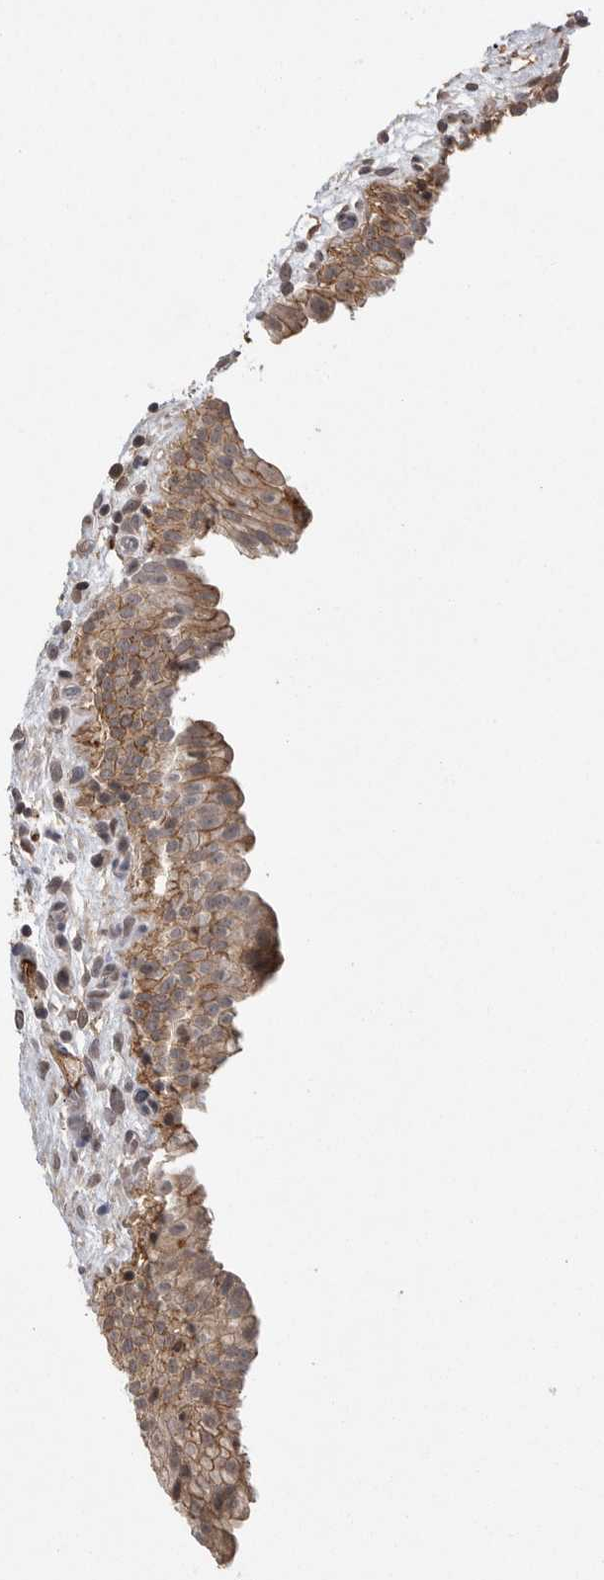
{"staining": {"intensity": "moderate", "quantity": ">75%", "location": "cytoplasmic/membranous"}, "tissue": "urinary bladder", "cell_type": "Urothelial cells", "image_type": "normal", "snomed": [{"axis": "morphology", "description": "Normal tissue, NOS"}, {"axis": "topography", "description": "Urinary bladder"}], "caption": "The photomicrograph shows staining of benign urinary bladder, revealing moderate cytoplasmic/membranous protein positivity (brown color) within urothelial cells.", "gene": "NECTIN1", "patient": {"sex": "male", "age": 82}}